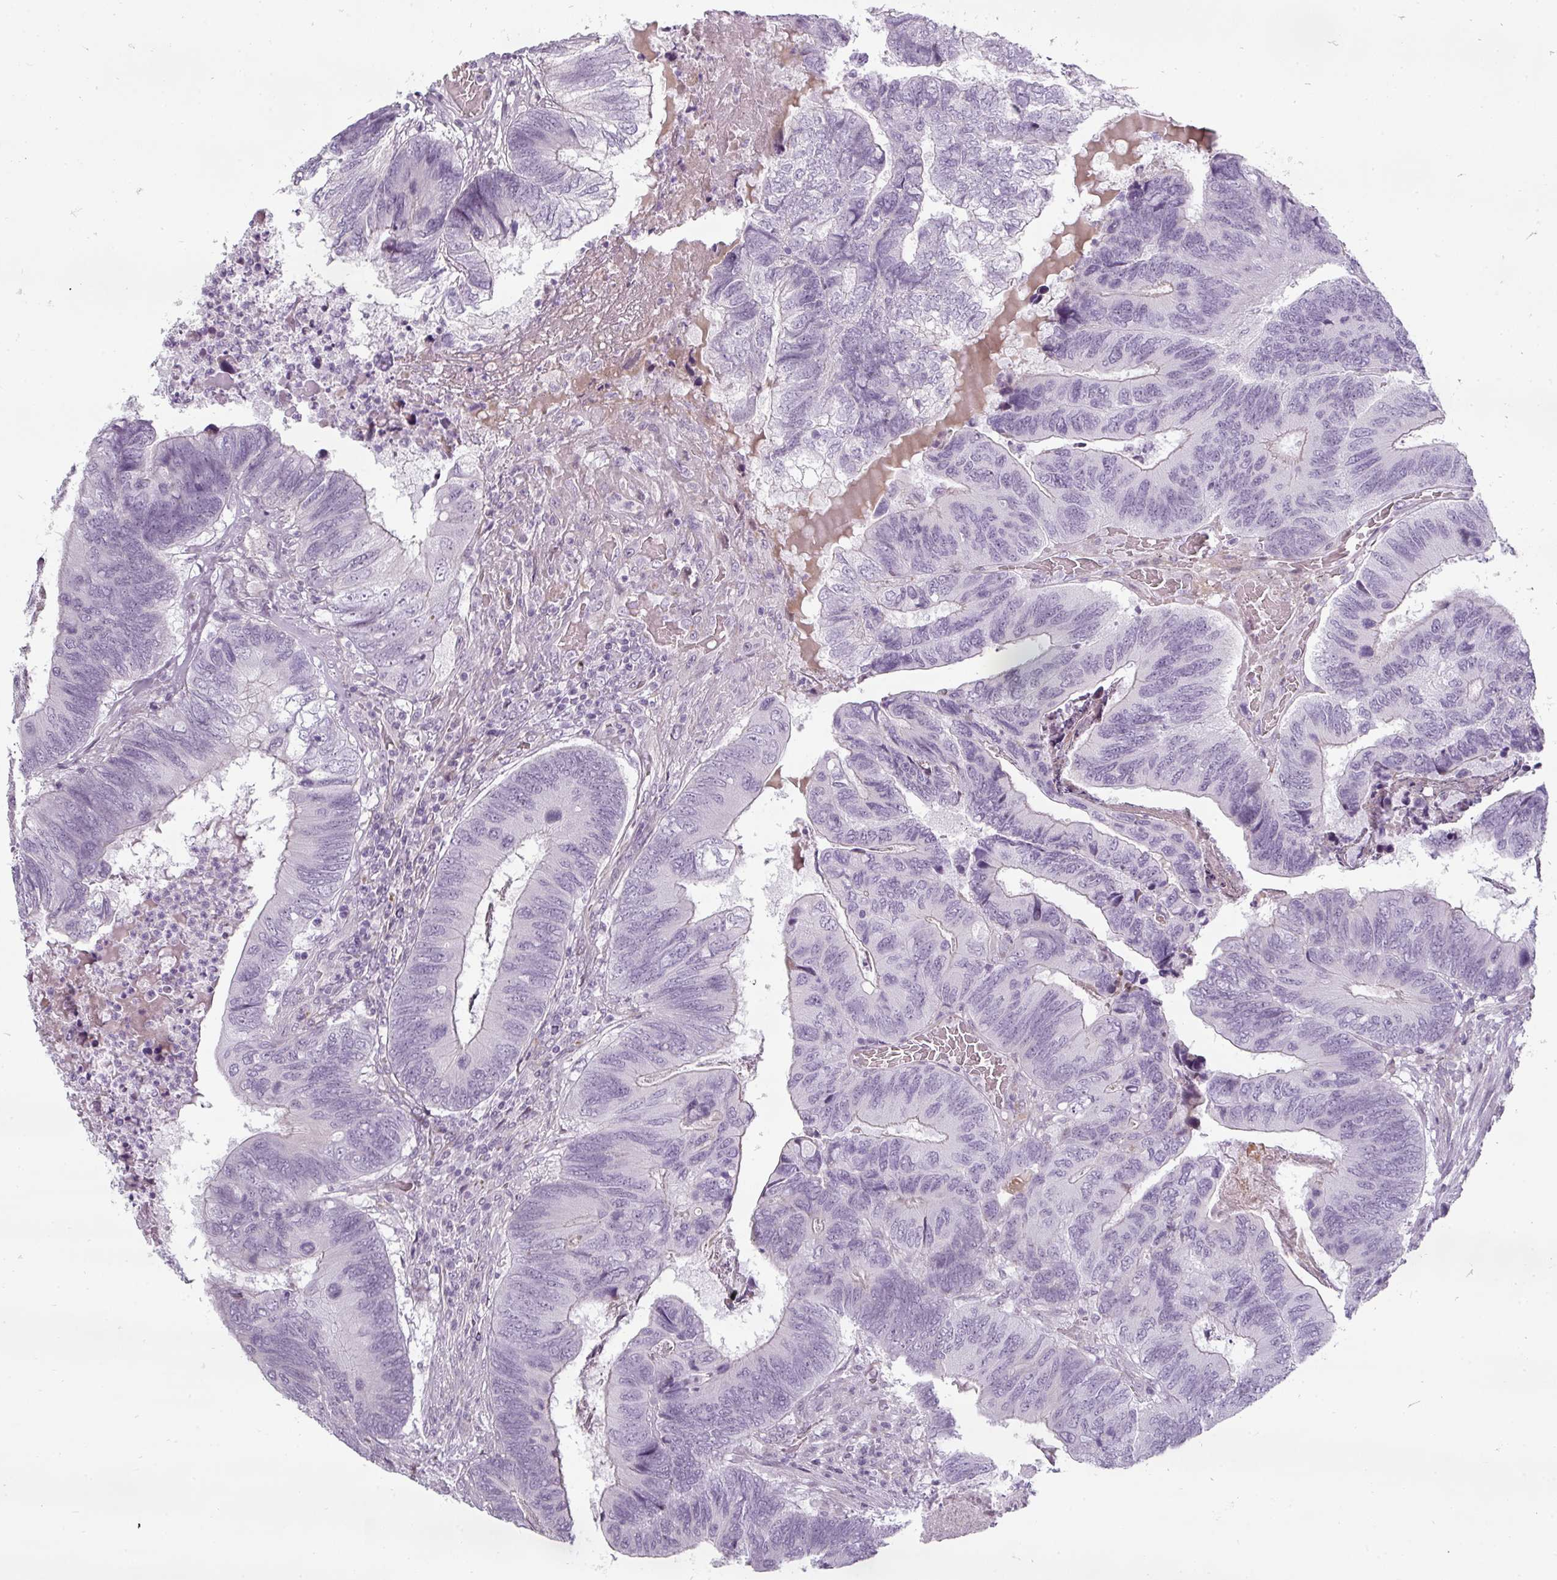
{"staining": {"intensity": "negative", "quantity": "none", "location": "none"}, "tissue": "colorectal cancer", "cell_type": "Tumor cells", "image_type": "cancer", "snomed": [{"axis": "morphology", "description": "Adenocarcinoma, NOS"}, {"axis": "topography", "description": "Colon"}], "caption": "Colorectal cancer was stained to show a protein in brown. There is no significant positivity in tumor cells.", "gene": "CHRDL1", "patient": {"sex": "female", "age": 67}}